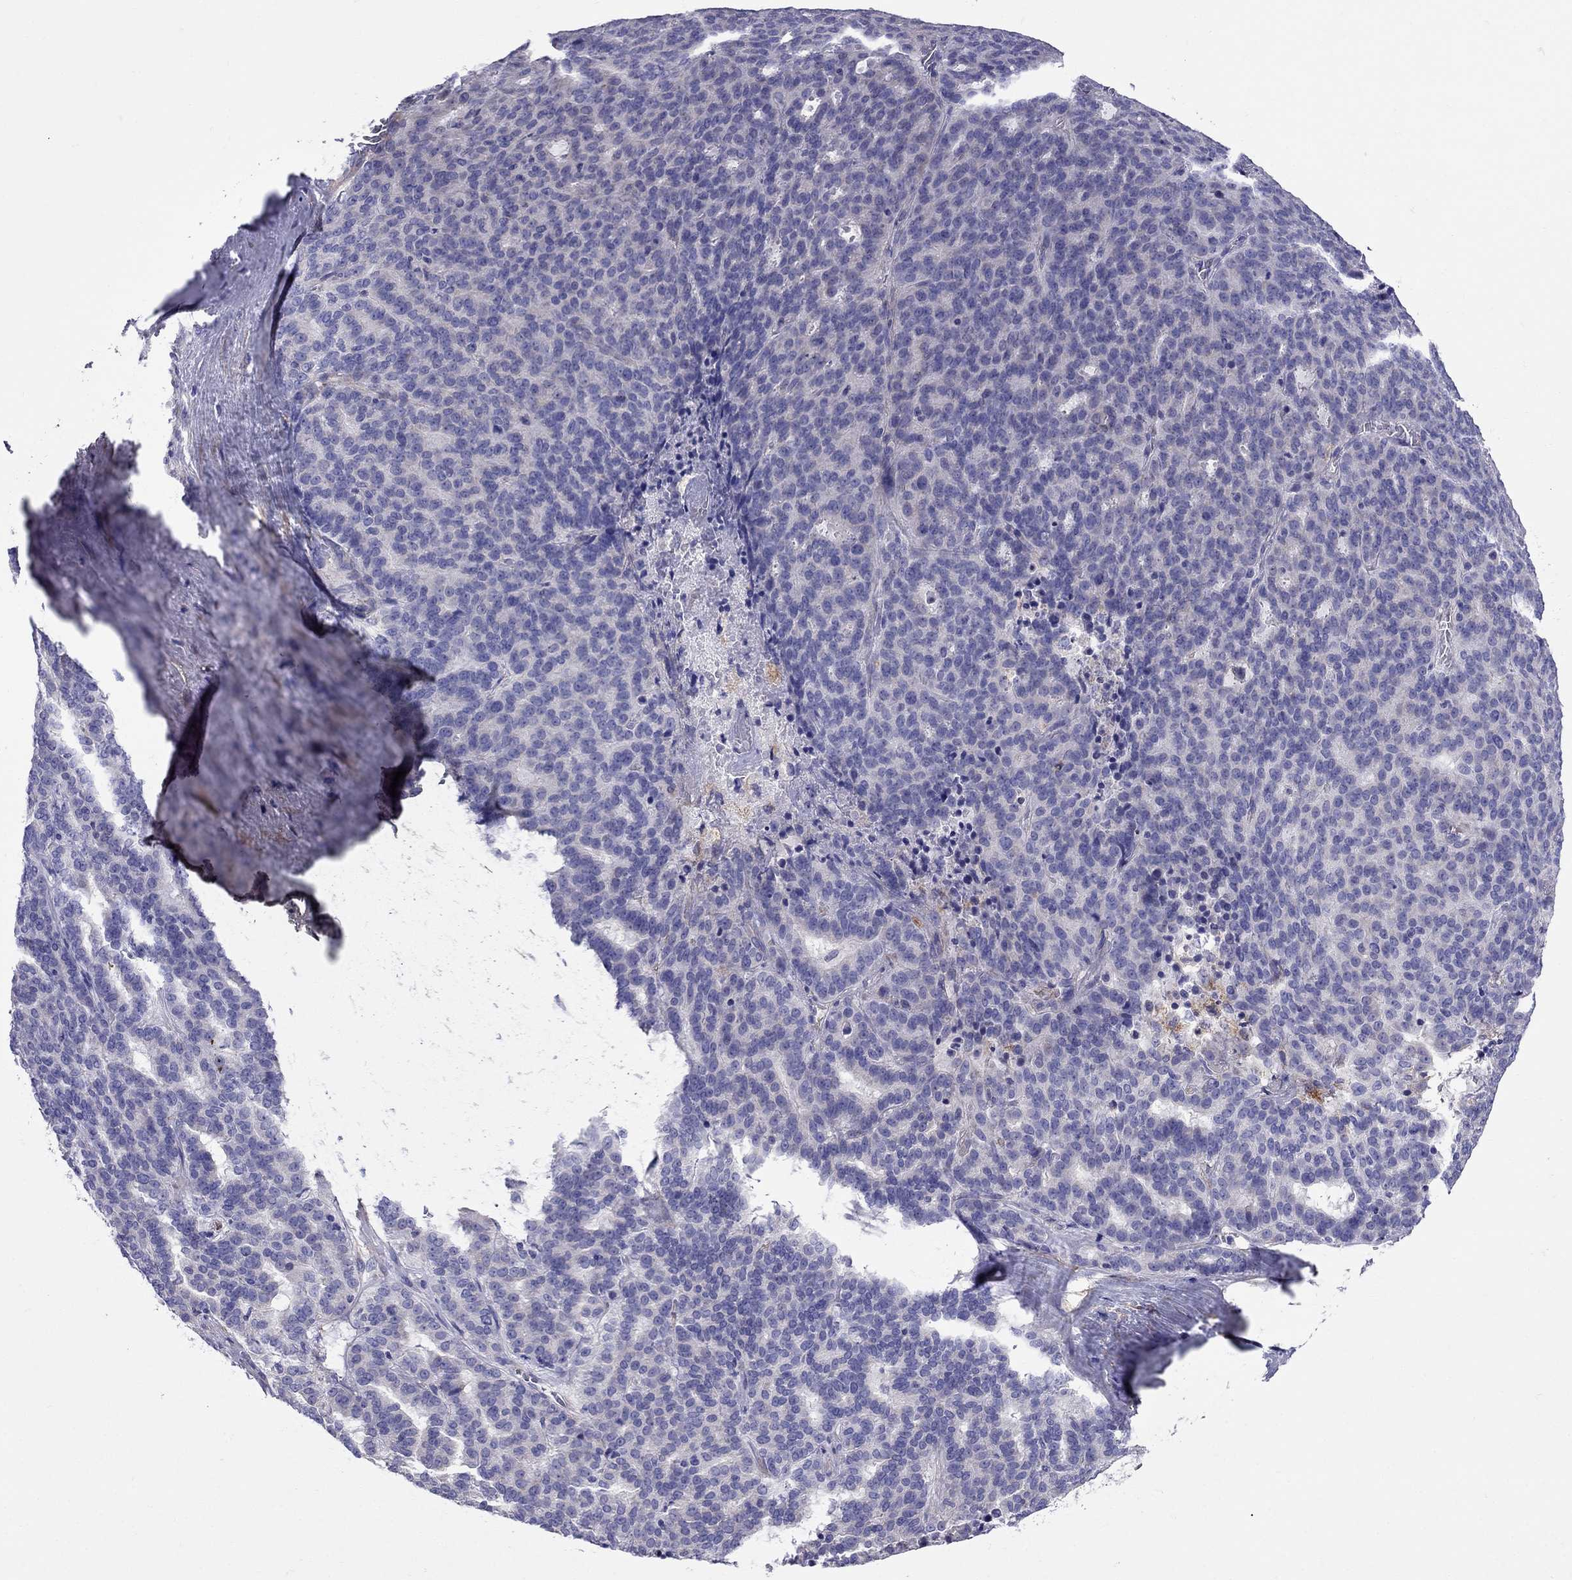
{"staining": {"intensity": "negative", "quantity": "none", "location": "none"}, "tissue": "liver cancer", "cell_type": "Tumor cells", "image_type": "cancer", "snomed": [{"axis": "morphology", "description": "Cholangiocarcinoma"}, {"axis": "topography", "description": "Liver"}], "caption": "Human liver cholangiocarcinoma stained for a protein using IHC displays no positivity in tumor cells.", "gene": "GPR50", "patient": {"sex": "female", "age": 47}}